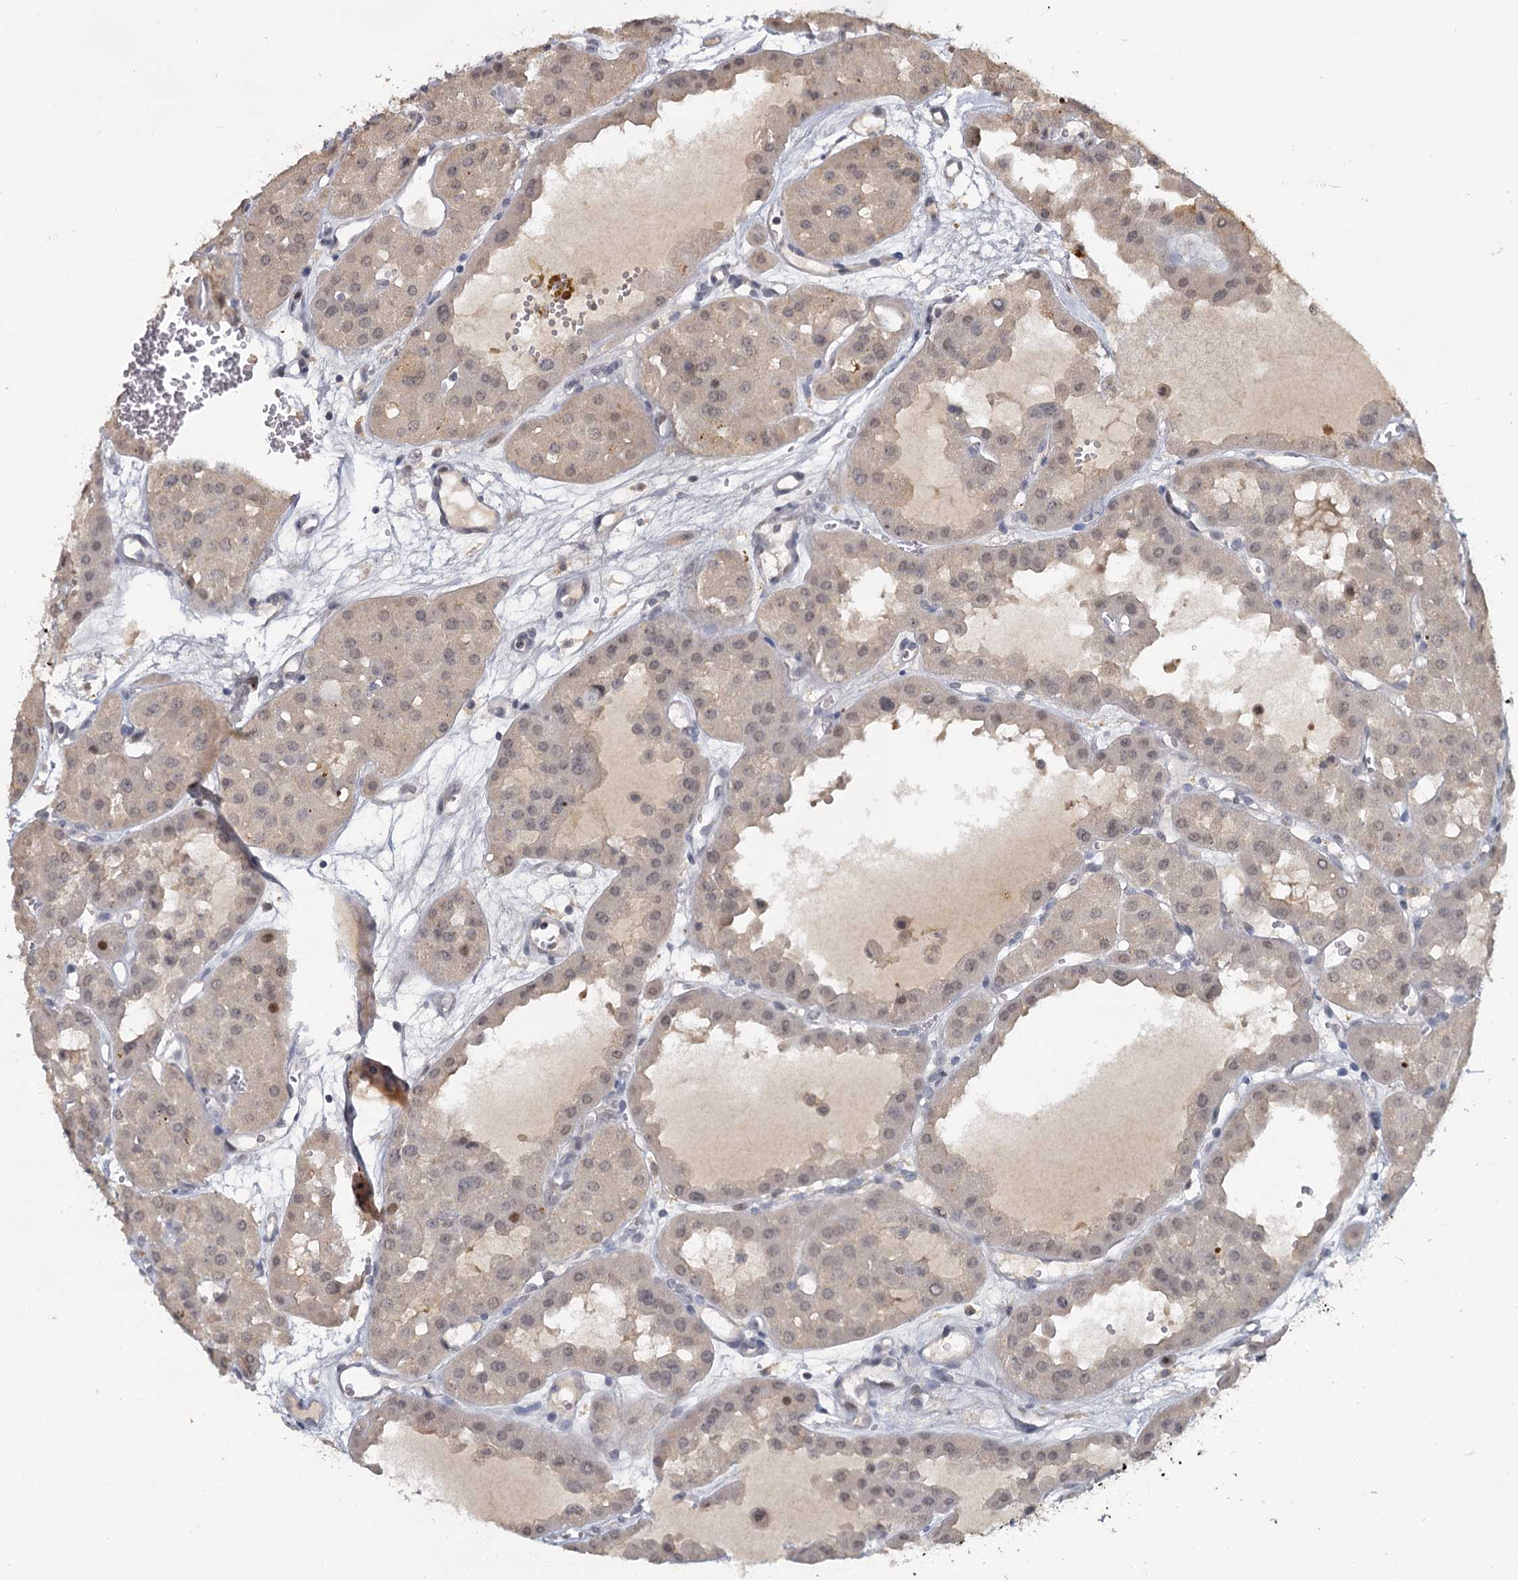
{"staining": {"intensity": "moderate", "quantity": "<25%", "location": "nuclear"}, "tissue": "renal cancer", "cell_type": "Tumor cells", "image_type": "cancer", "snomed": [{"axis": "morphology", "description": "Carcinoma, NOS"}, {"axis": "topography", "description": "Kidney"}], "caption": "DAB (3,3'-diaminobenzidine) immunohistochemical staining of renal cancer demonstrates moderate nuclear protein expression in approximately <25% of tumor cells.", "gene": "MUCL1", "patient": {"sex": "female", "age": 75}}